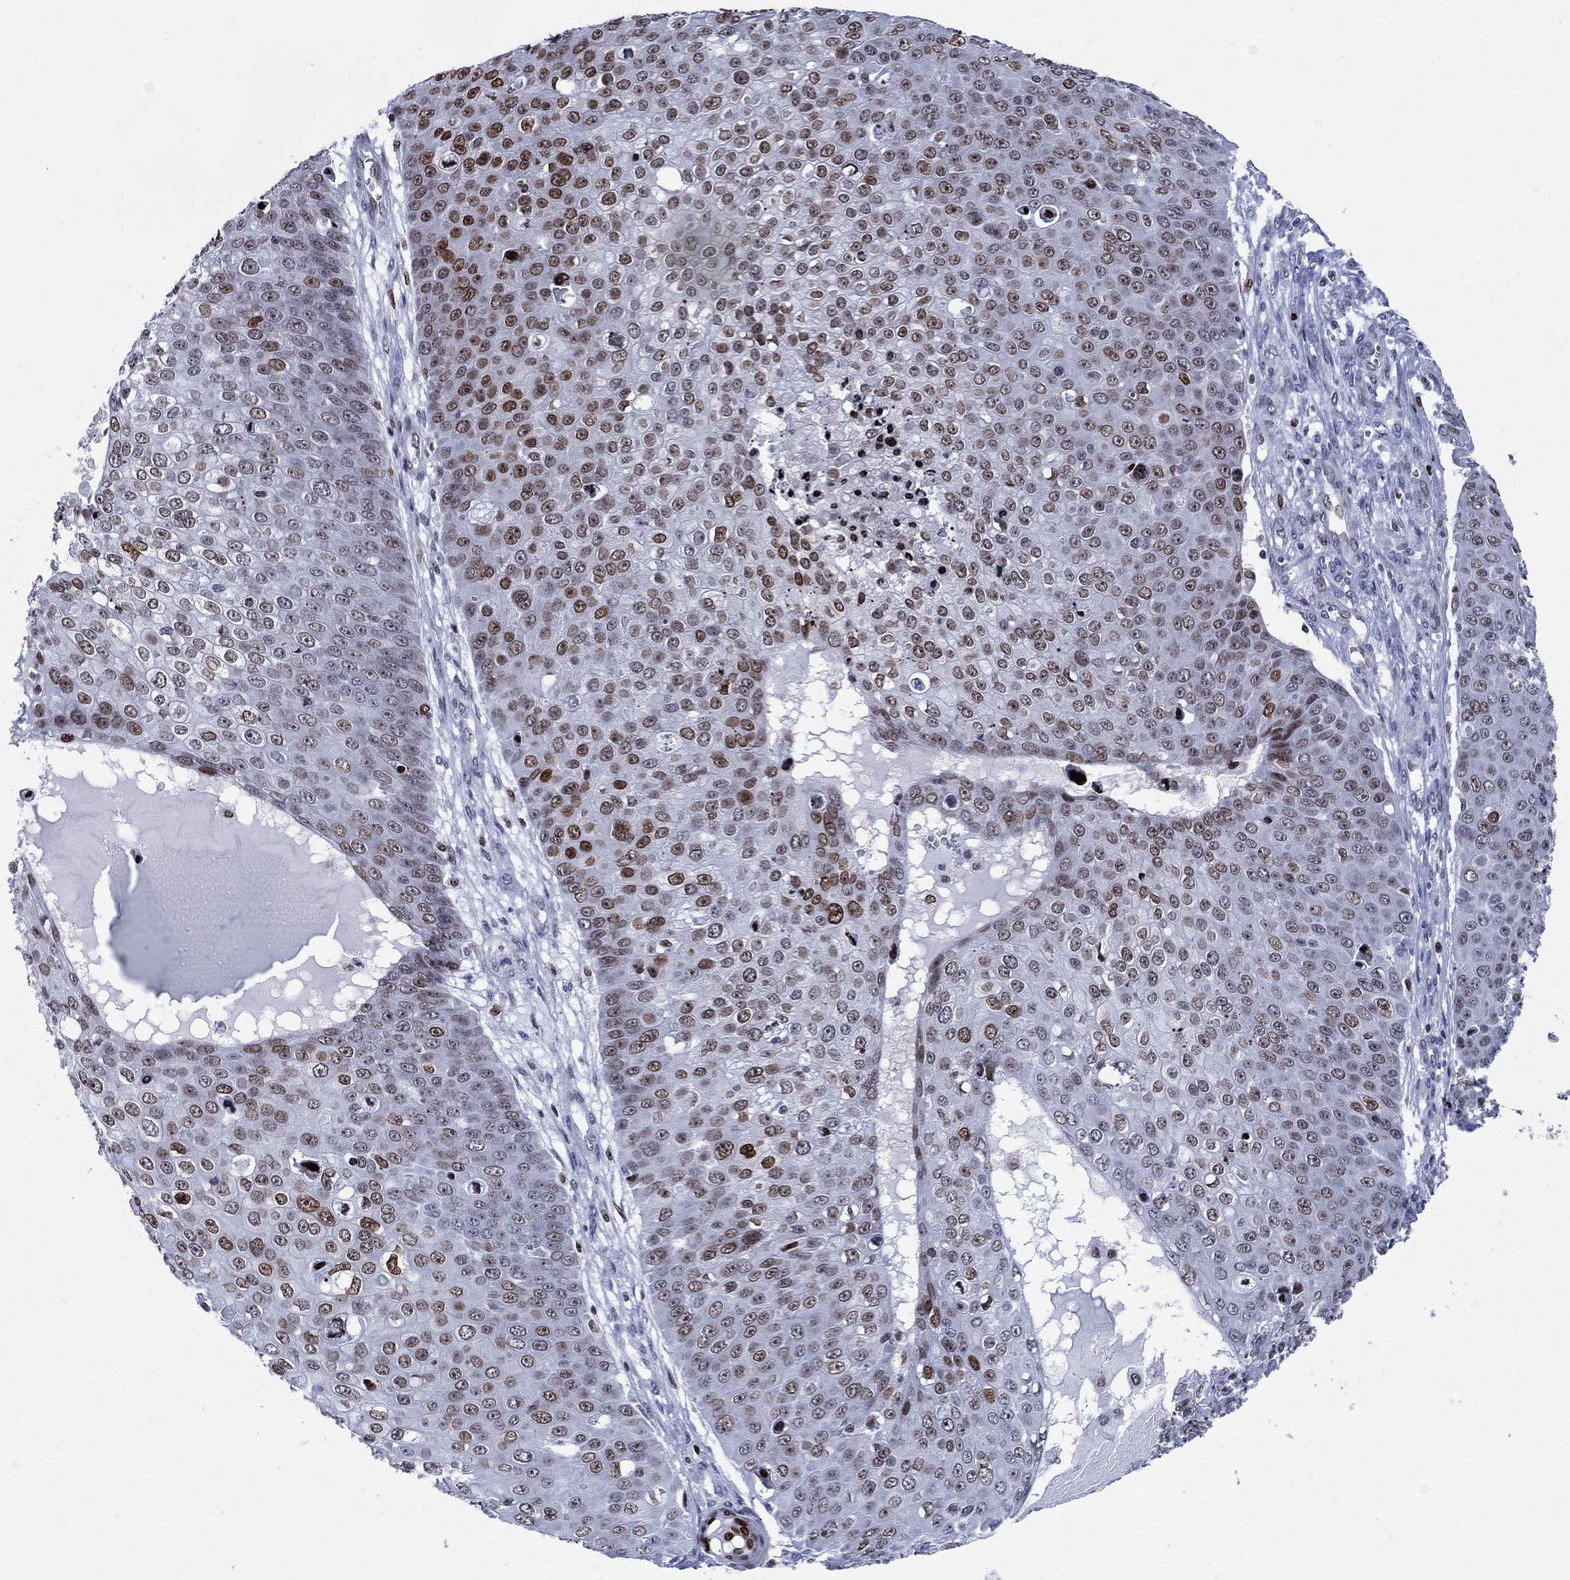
{"staining": {"intensity": "moderate", "quantity": "25%-75%", "location": "nuclear"}, "tissue": "skin cancer", "cell_type": "Tumor cells", "image_type": "cancer", "snomed": [{"axis": "morphology", "description": "Squamous cell carcinoma, NOS"}, {"axis": "topography", "description": "Skin"}], "caption": "A histopathology image showing moderate nuclear expression in about 25%-75% of tumor cells in skin cancer (squamous cell carcinoma), as visualized by brown immunohistochemical staining.", "gene": "HMGA1", "patient": {"sex": "male", "age": 71}}